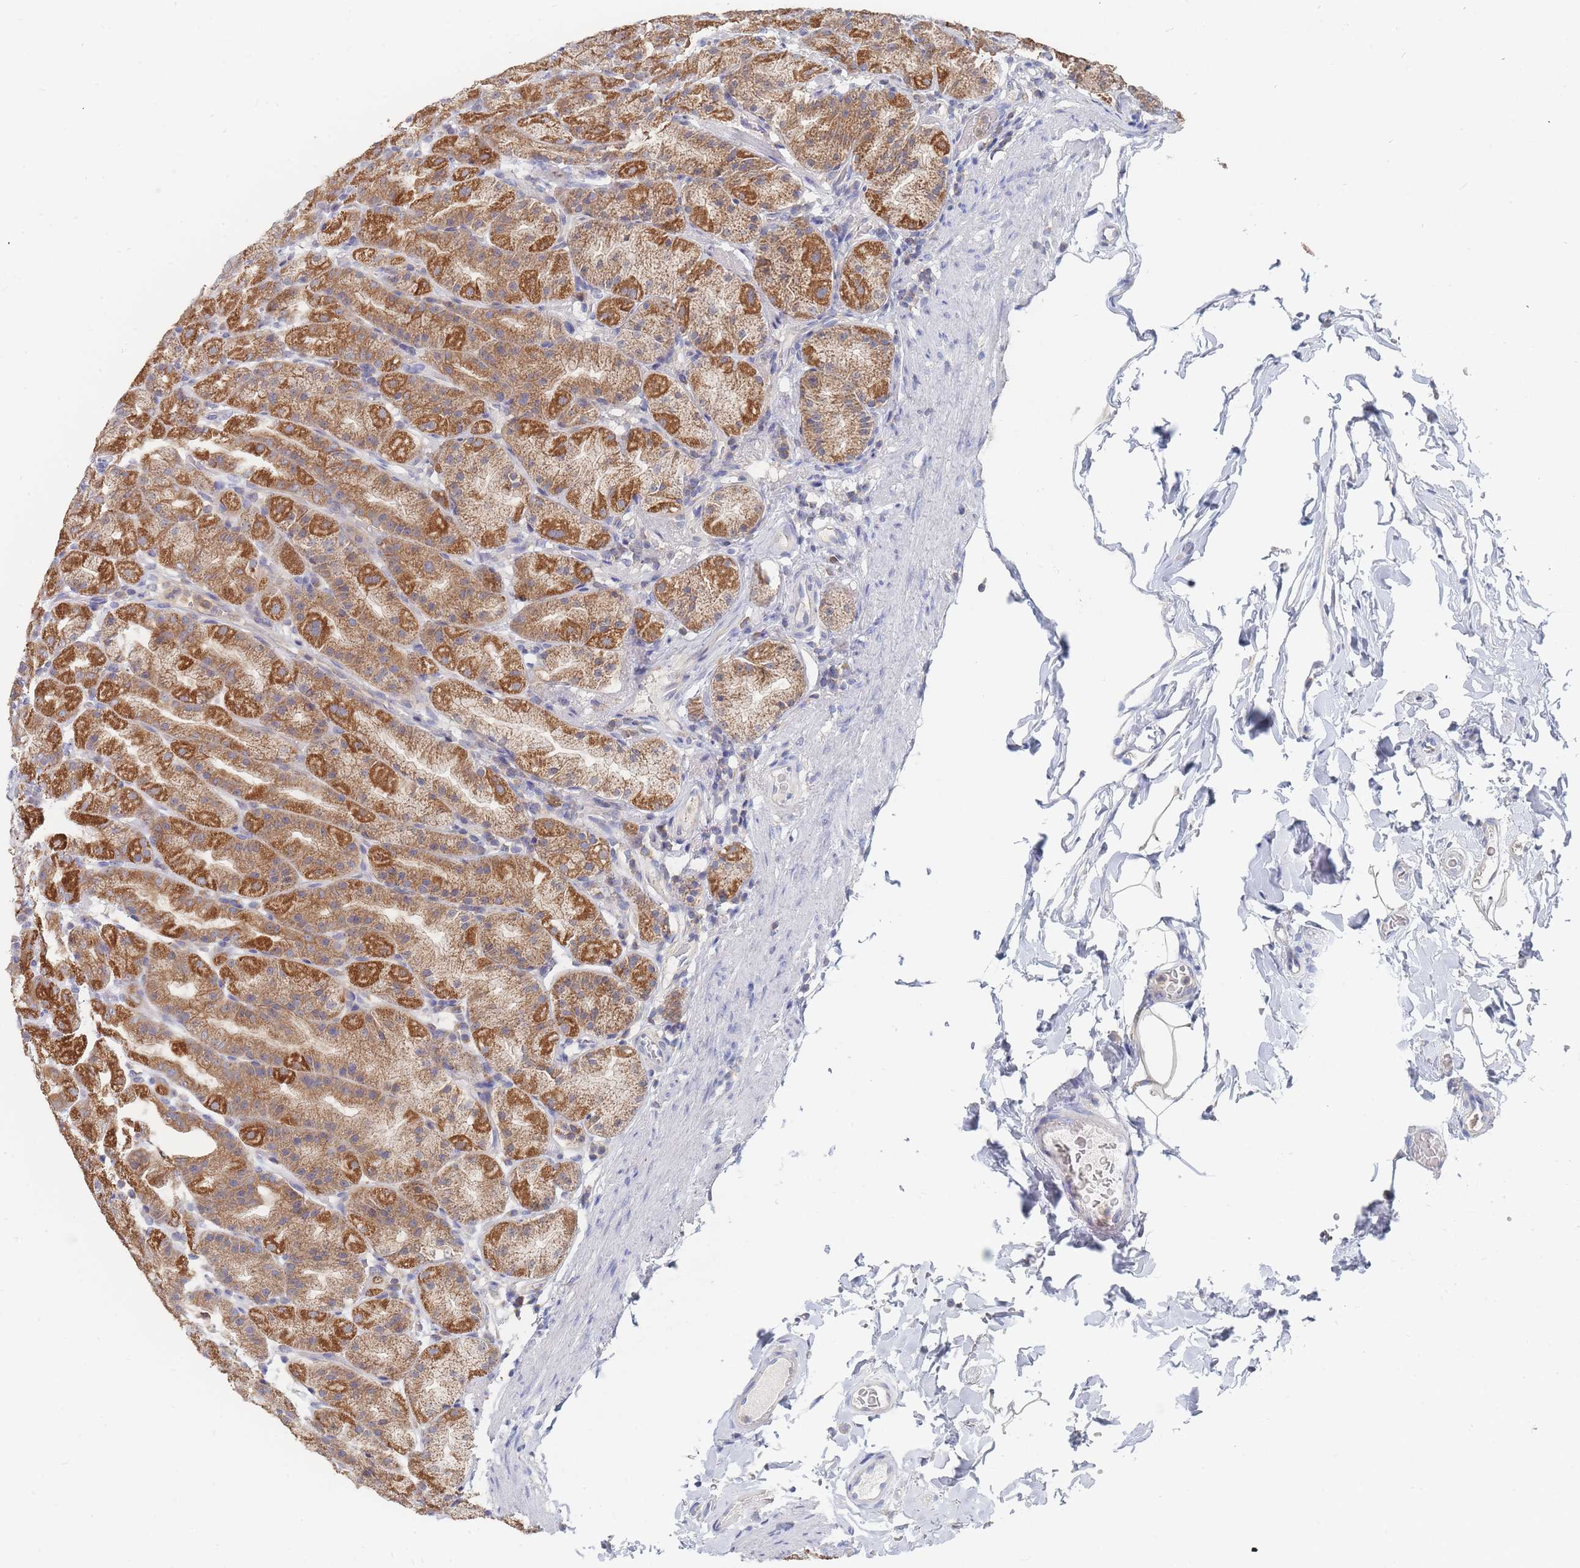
{"staining": {"intensity": "strong", "quantity": ">75%", "location": "cytoplasmic/membranous"}, "tissue": "stomach", "cell_type": "Glandular cells", "image_type": "normal", "snomed": [{"axis": "morphology", "description": "Normal tissue, NOS"}, {"axis": "topography", "description": "Stomach, upper"}, {"axis": "topography", "description": "Stomach"}], "caption": "Strong cytoplasmic/membranous staining for a protein is seen in about >75% of glandular cells of unremarkable stomach using immunohistochemistry (IHC).", "gene": "PPP6C", "patient": {"sex": "male", "age": 68}}